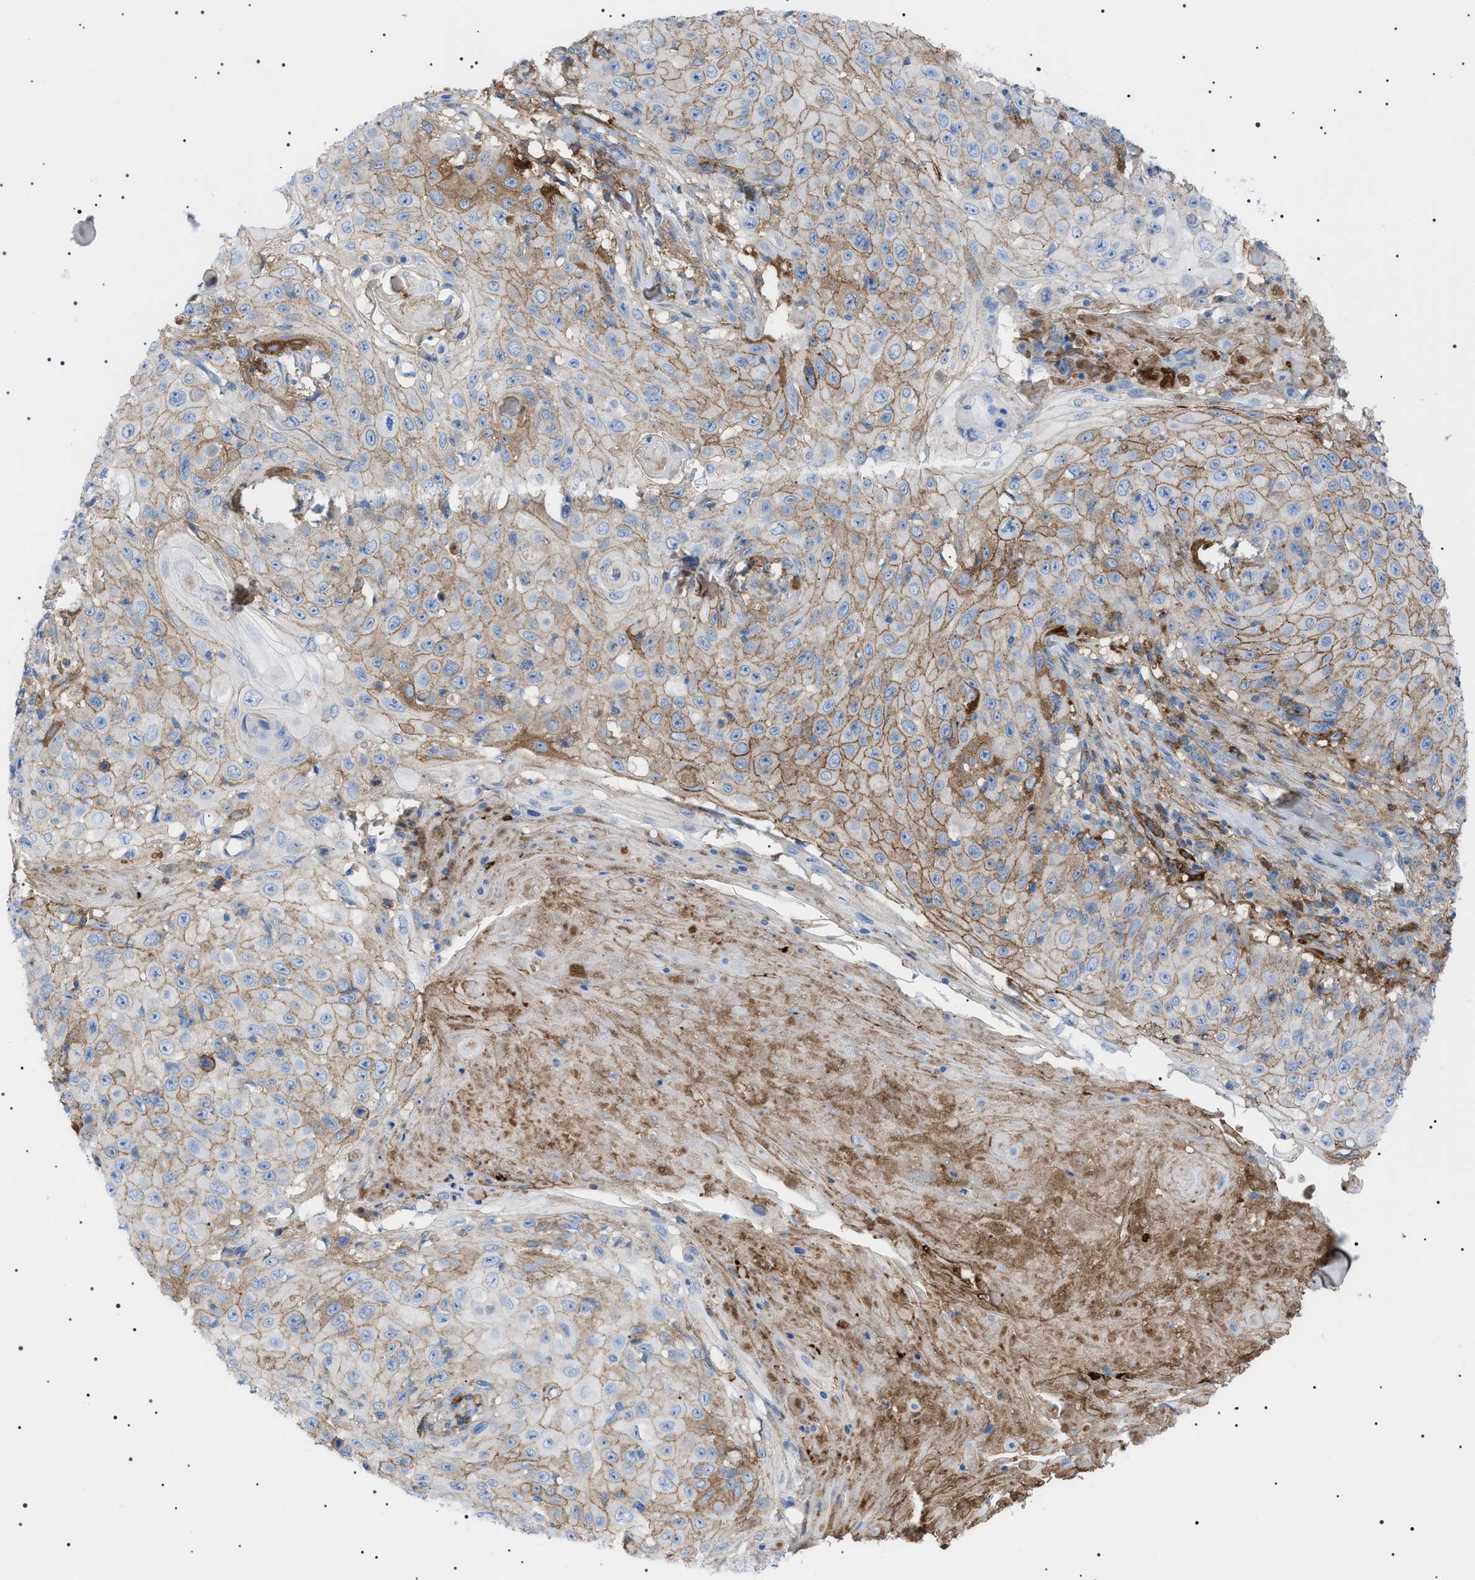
{"staining": {"intensity": "weak", "quantity": "25%-75%", "location": "cytoplasmic/membranous"}, "tissue": "skin cancer", "cell_type": "Tumor cells", "image_type": "cancer", "snomed": [{"axis": "morphology", "description": "Squamous cell carcinoma, NOS"}, {"axis": "topography", "description": "Skin"}], "caption": "Protein staining of skin cancer tissue displays weak cytoplasmic/membranous positivity in approximately 25%-75% of tumor cells. The staining was performed using DAB to visualize the protein expression in brown, while the nuclei were stained in blue with hematoxylin (Magnification: 20x).", "gene": "LPA", "patient": {"sex": "male", "age": 86}}